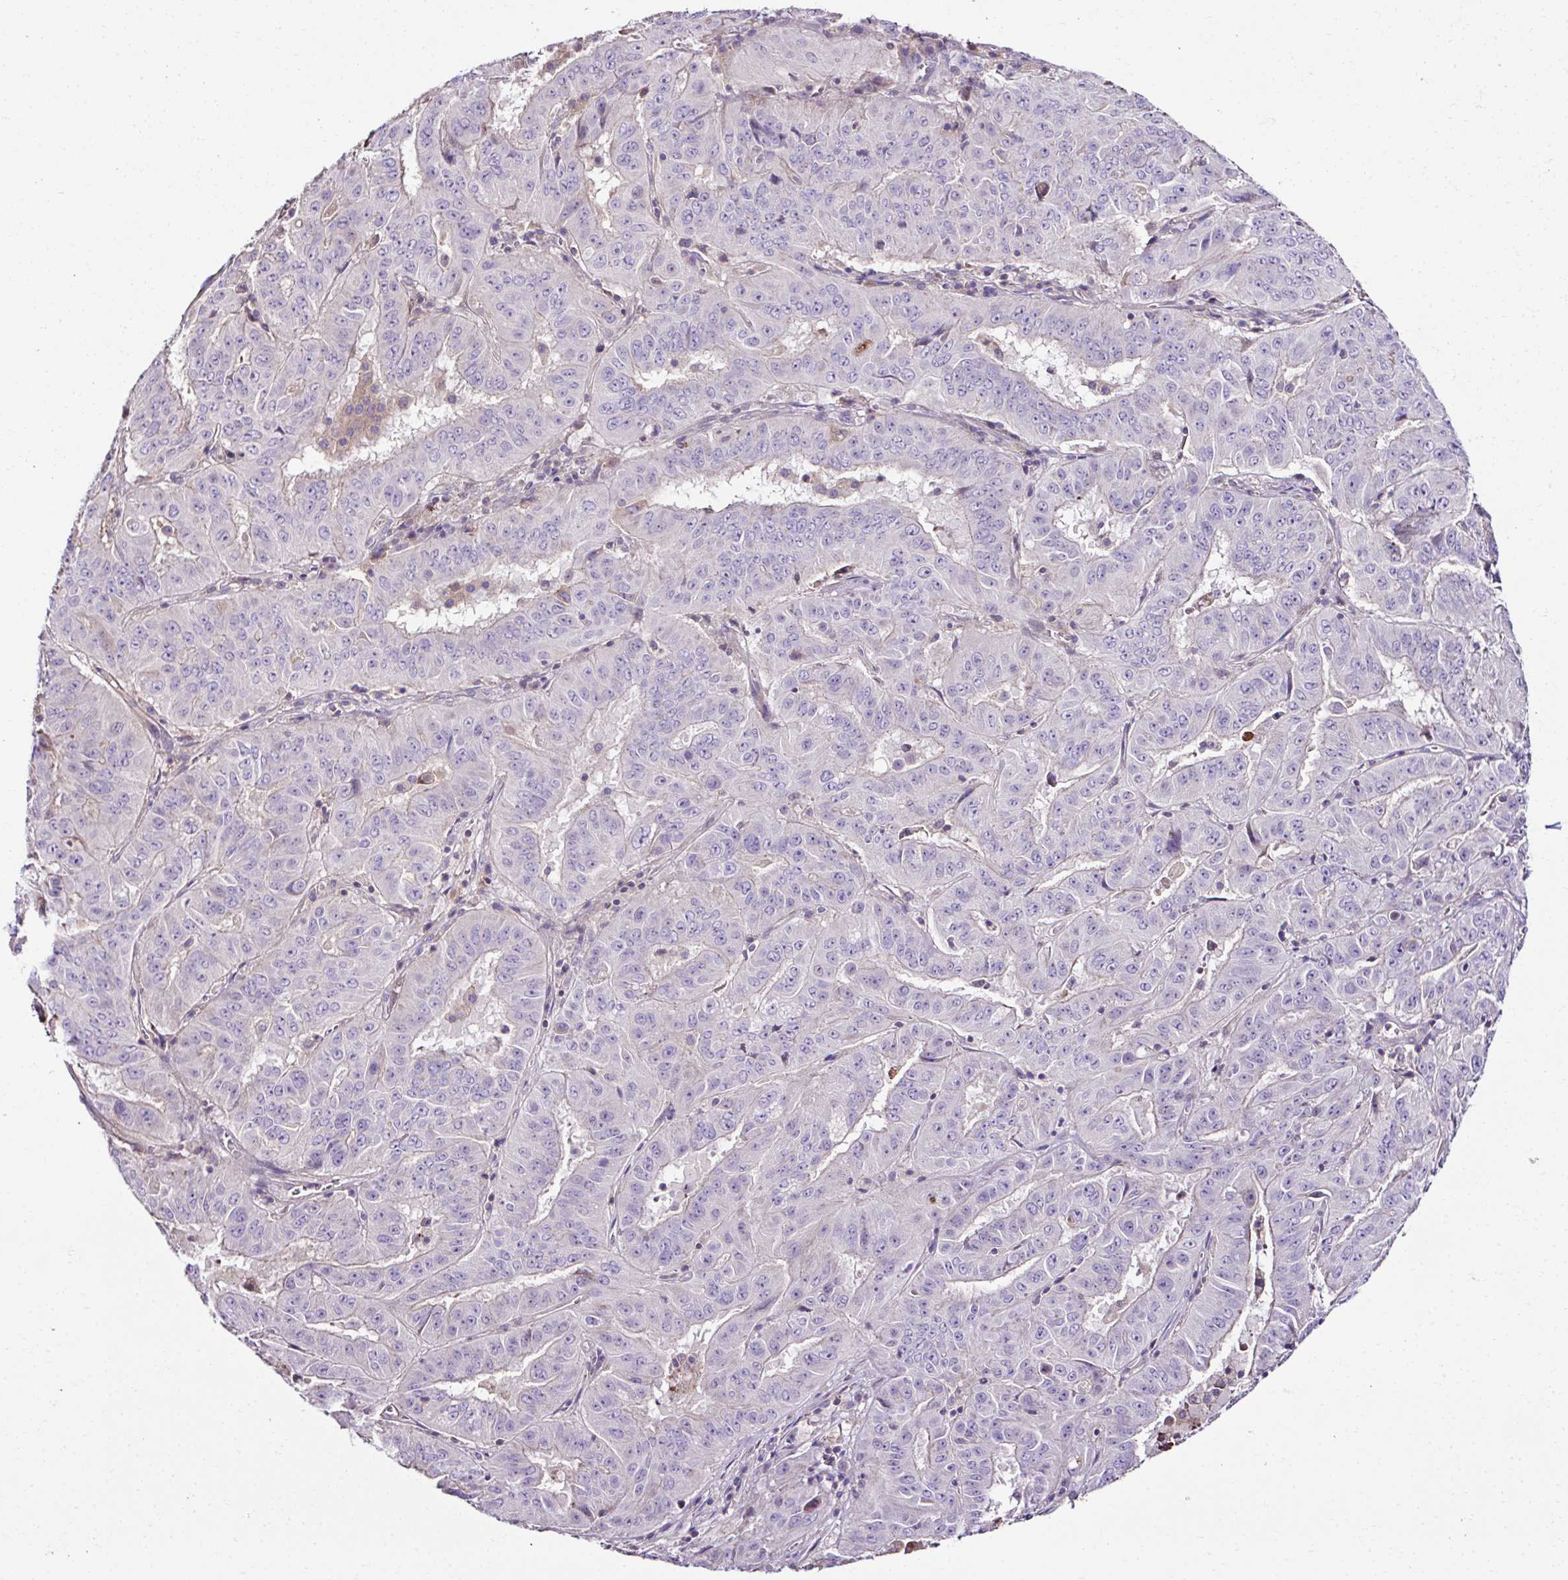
{"staining": {"intensity": "negative", "quantity": "none", "location": "none"}, "tissue": "pancreatic cancer", "cell_type": "Tumor cells", "image_type": "cancer", "snomed": [{"axis": "morphology", "description": "Adenocarcinoma, NOS"}, {"axis": "topography", "description": "Pancreas"}], "caption": "Tumor cells show no significant positivity in pancreatic adenocarcinoma.", "gene": "CCDC85C", "patient": {"sex": "male", "age": 63}}